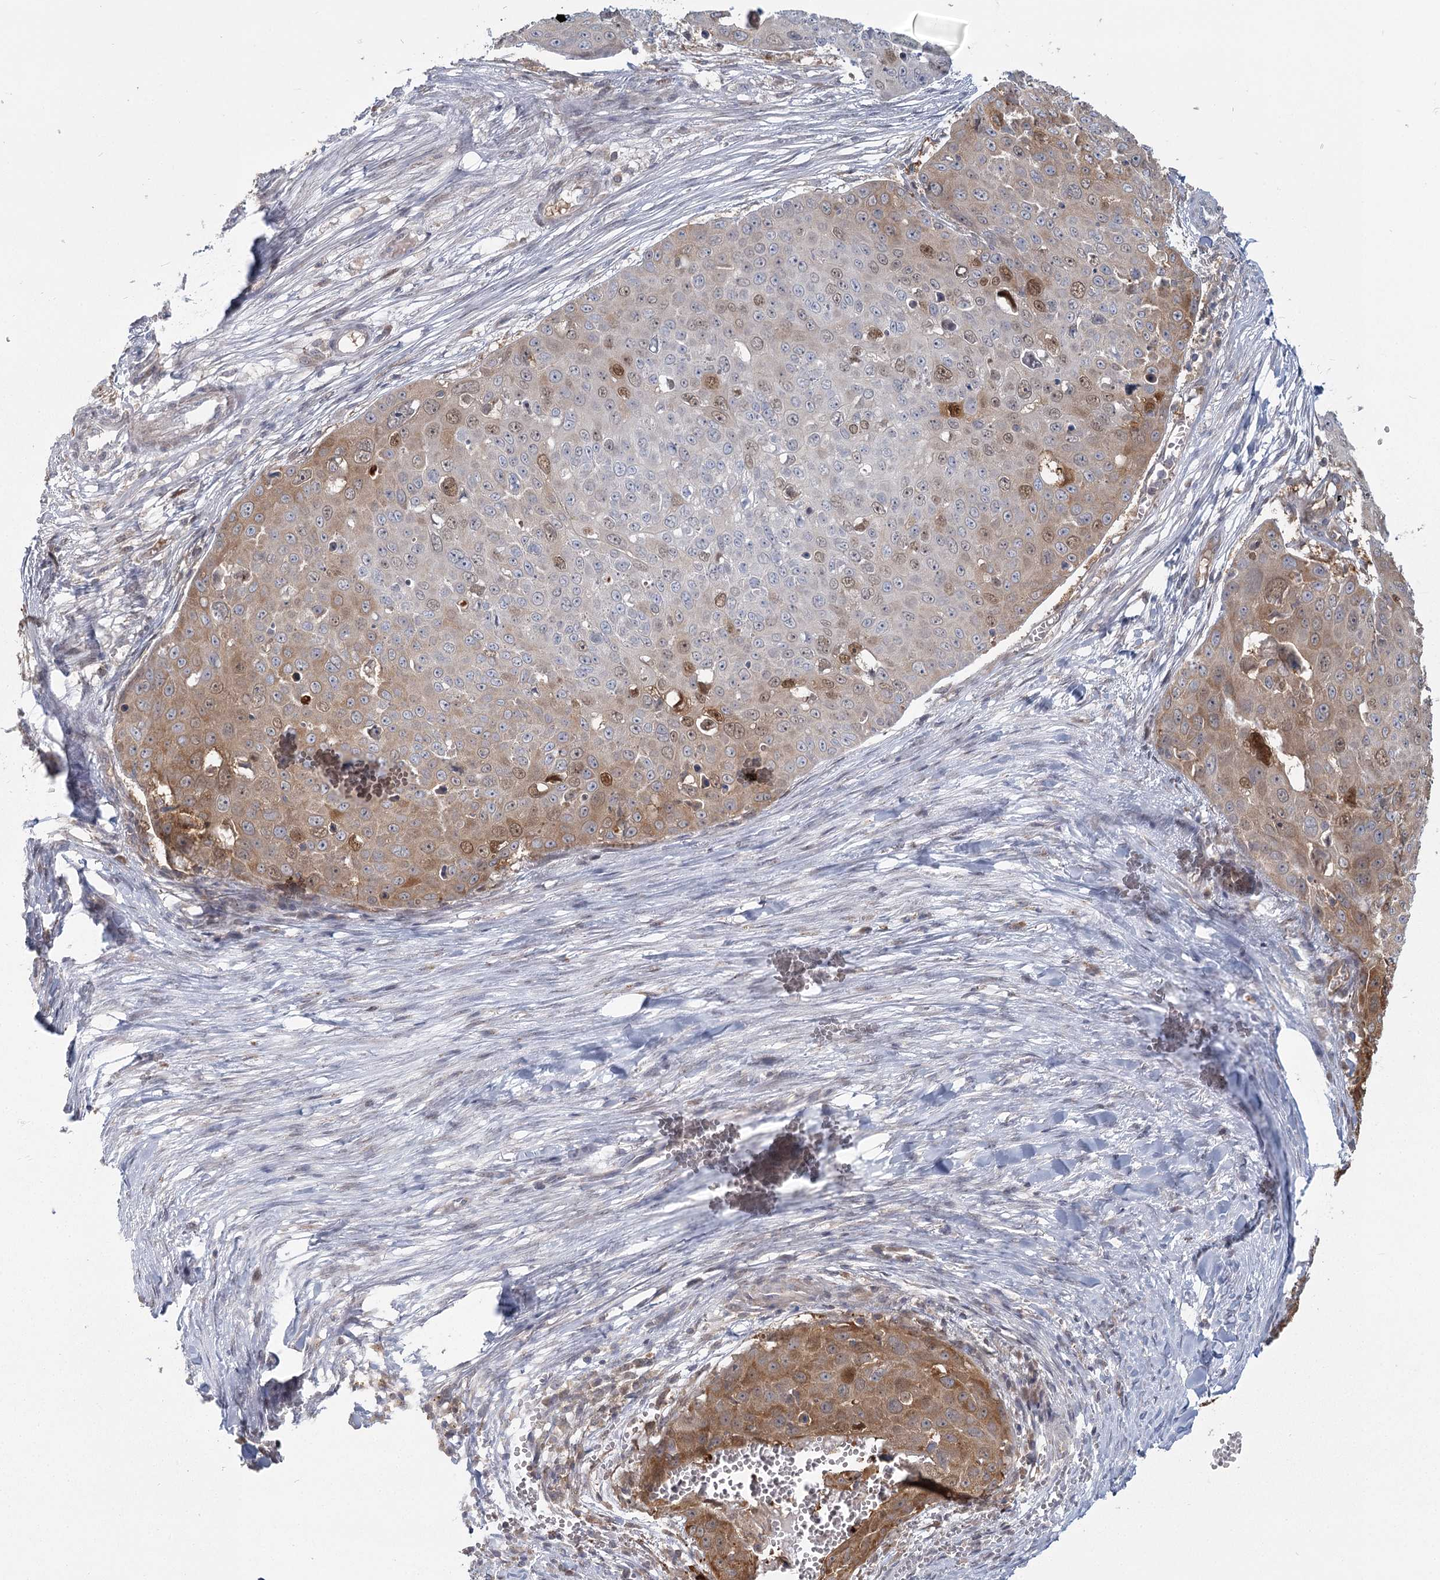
{"staining": {"intensity": "moderate", "quantity": "25%-75%", "location": "cytoplasmic/membranous,nuclear"}, "tissue": "skin cancer", "cell_type": "Tumor cells", "image_type": "cancer", "snomed": [{"axis": "morphology", "description": "Squamous cell carcinoma, NOS"}, {"axis": "topography", "description": "Skin"}], "caption": "Protein staining of squamous cell carcinoma (skin) tissue exhibits moderate cytoplasmic/membranous and nuclear staining in approximately 25%-75% of tumor cells. The protein of interest is shown in brown color, while the nuclei are stained blue.", "gene": "USP11", "patient": {"sex": "male", "age": 71}}